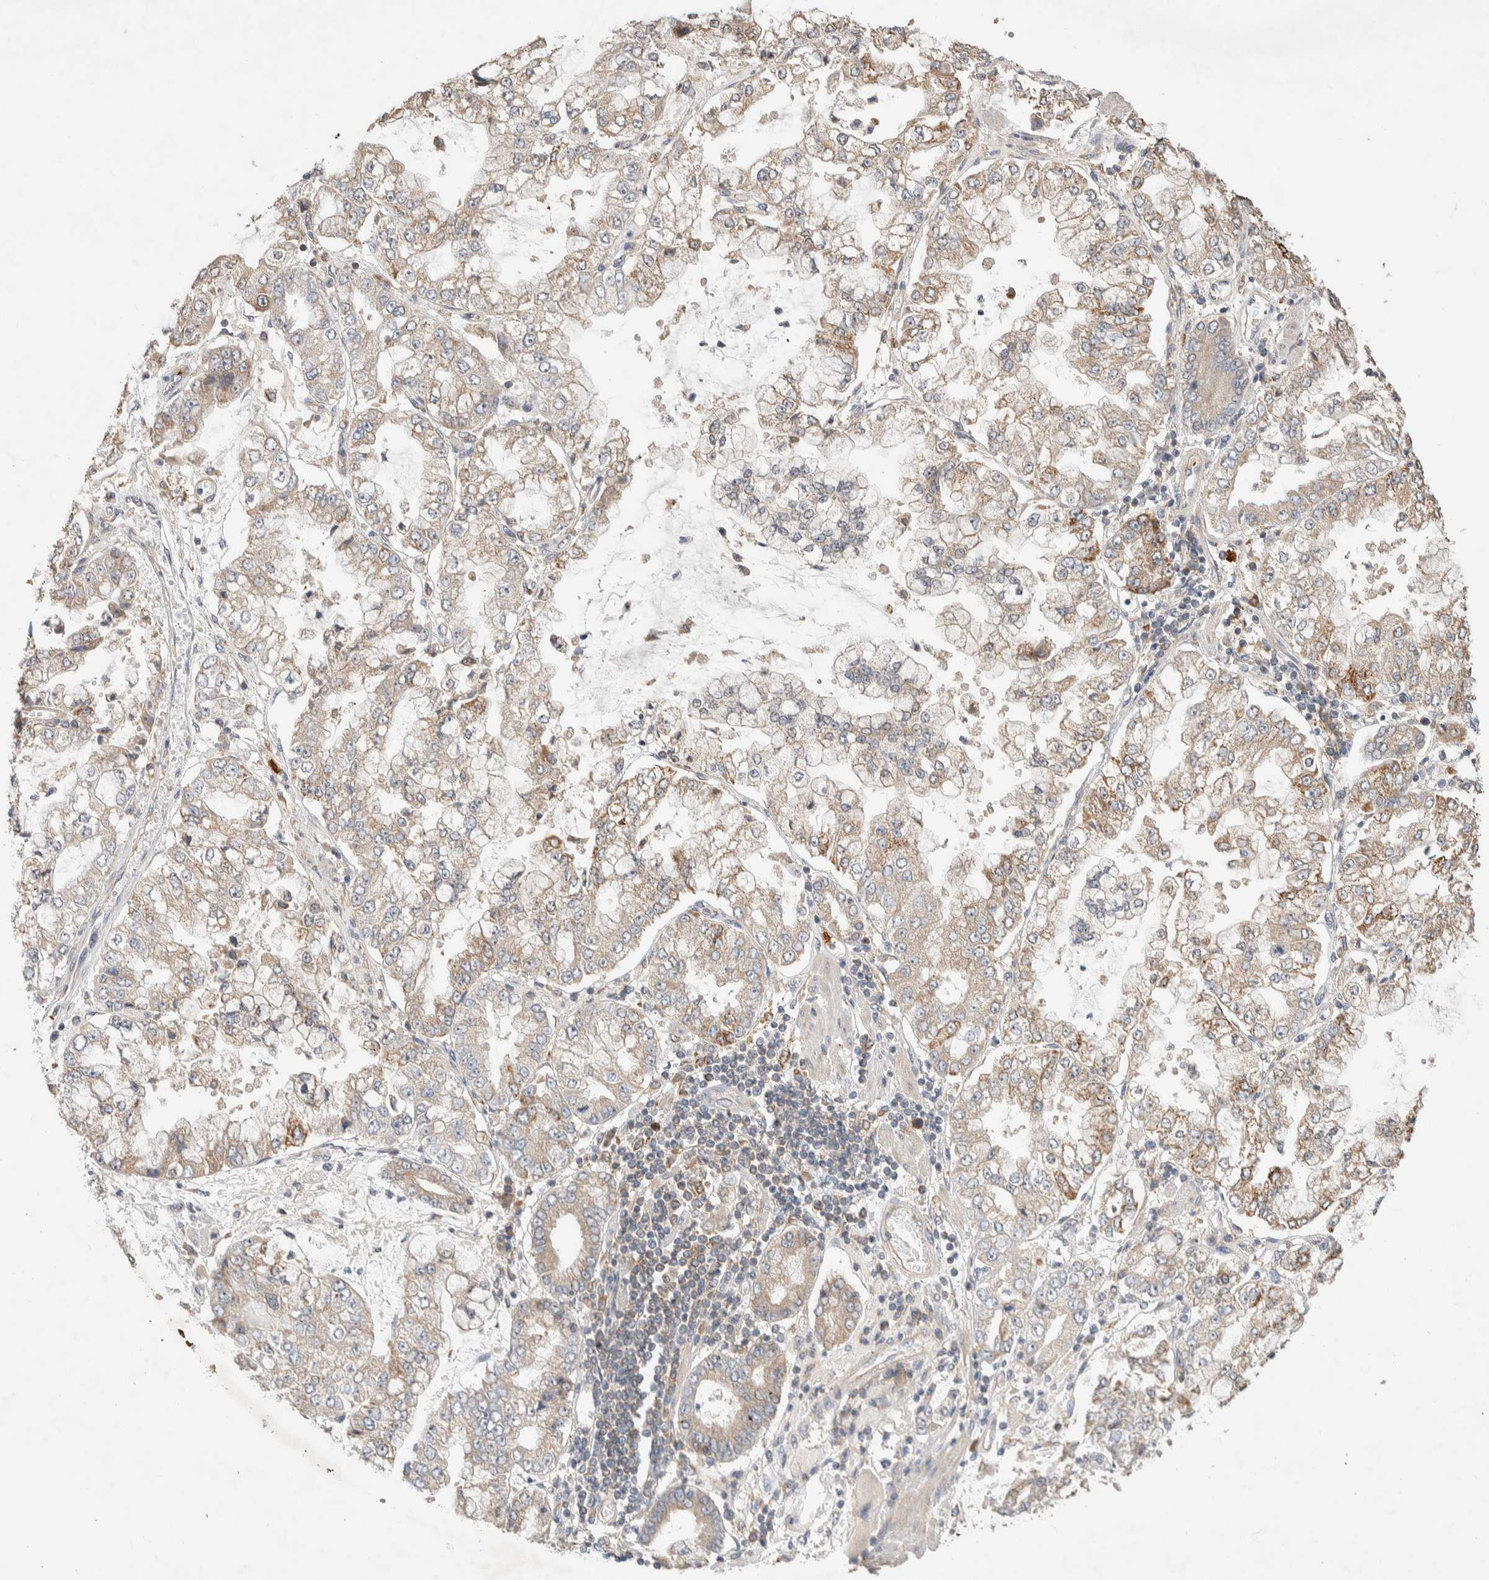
{"staining": {"intensity": "moderate", "quantity": "<25%", "location": "cytoplasmic/membranous"}, "tissue": "stomach cancer", "cell_type": "Tumor cells", "image_type": "cancer", "snomed": [{"axis": "morphology", "description": "Adenocarcinoma, NOS"}, {"axis": "topography", "description": "Stomach"}], "caption": "A high-resolution image shows immunohistochemistry staining of stomach cancer (adenocarcinoma), which reveals moderate cytoplasmic/membranous expression in about <25% of tumor cells.", "gene": "DEPTOR", "patient": {"sex": "male", "age": 76}}